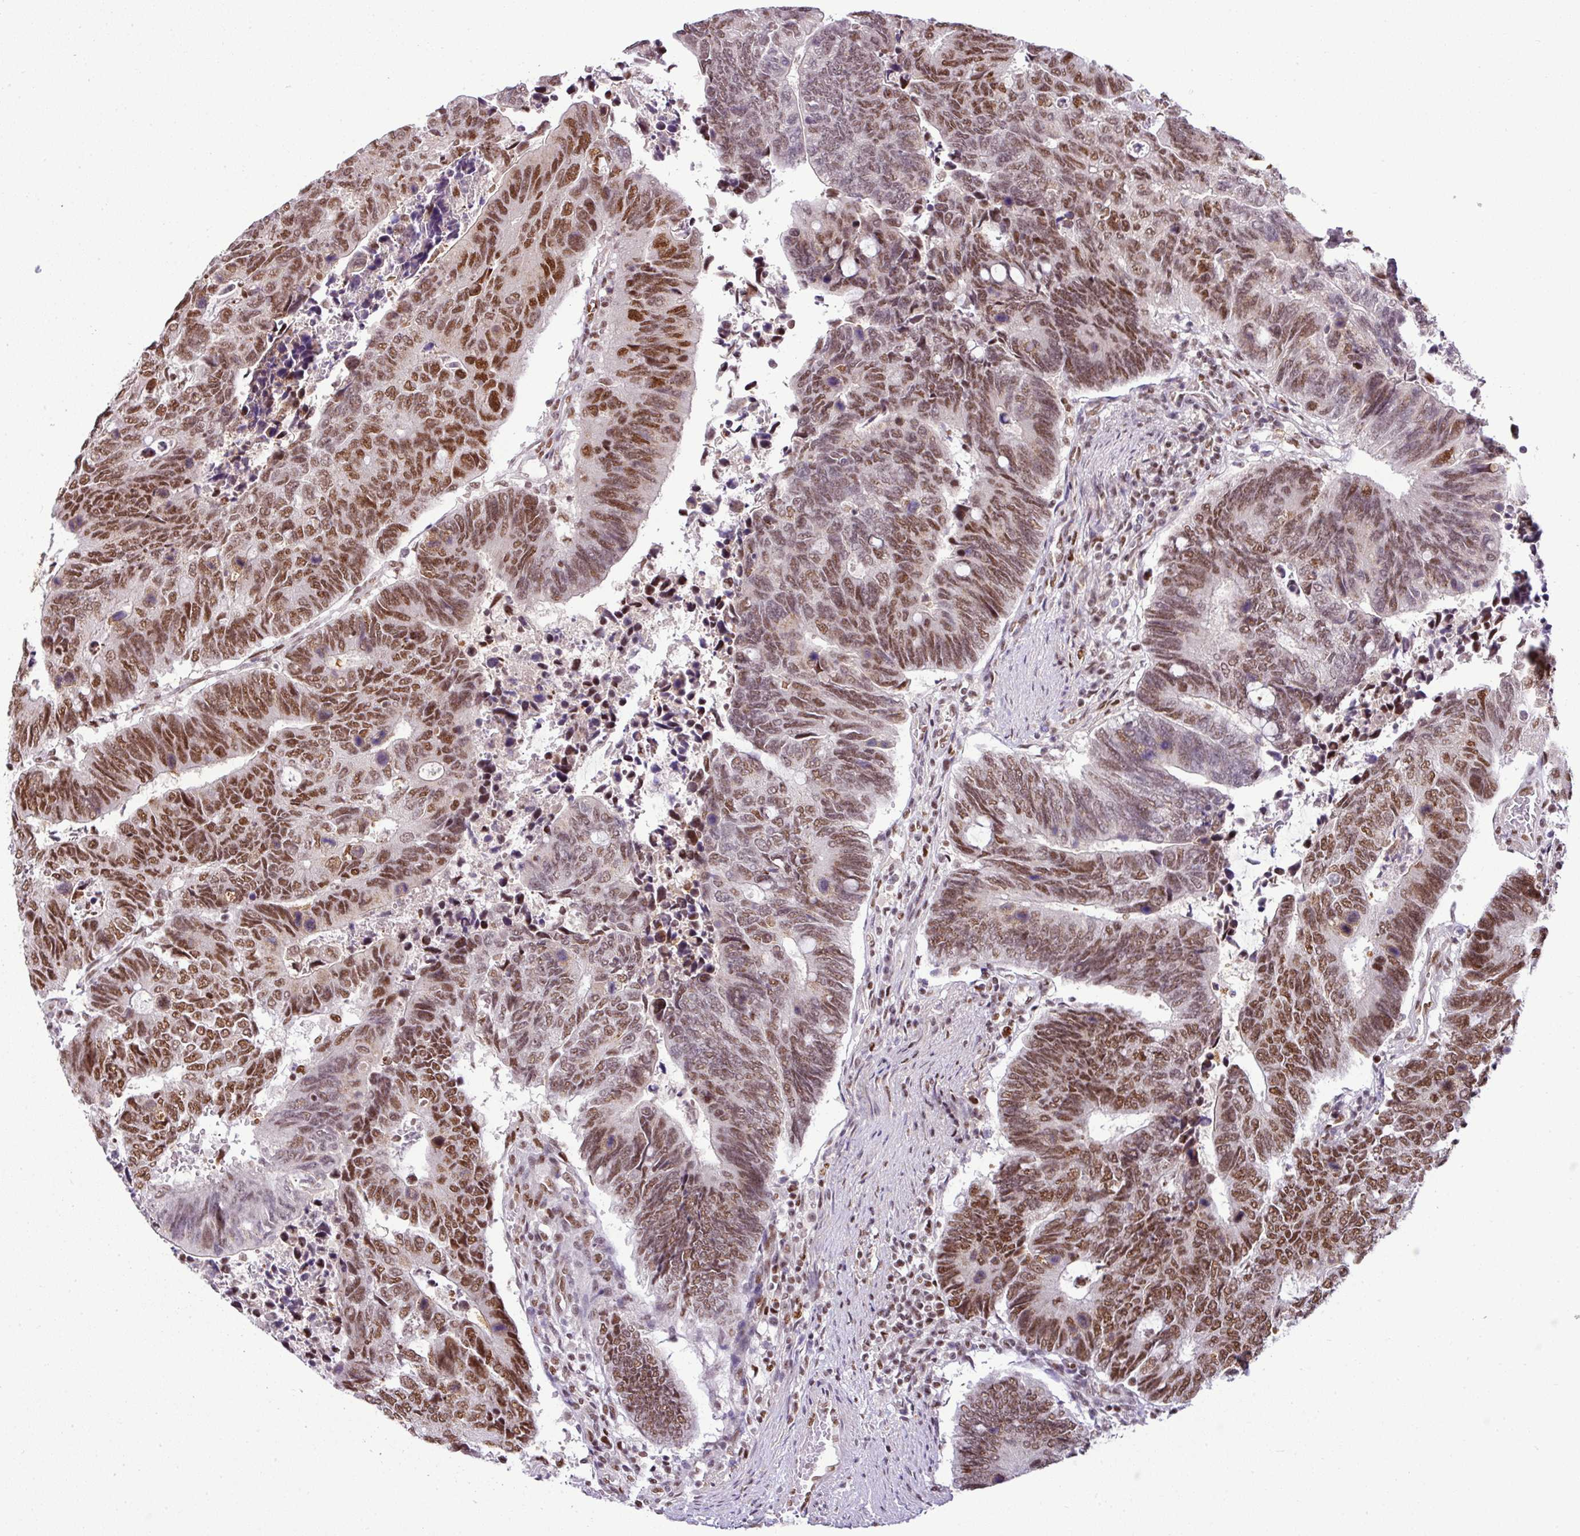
{"staining": {"intensity": "moderate", "quantity": ">75%", "location": "nuclear"}, "tissue": "colorectal cancer", "cell_type": "Tumor cells", "image_type": "cancer", "snomed": [{"axis": "morphology", "description": "Adenocarcinoma, NOS"}, {"axis": "topography", "description": "Colon"}], "caption": "Colorectal cancer was stained to show a protein in brown. There is medium levels of moderate nuclear positivity in about >75% of tumor cells.", "gene": "PGAP4", "patient": {"sex": "male", "age": 87}}